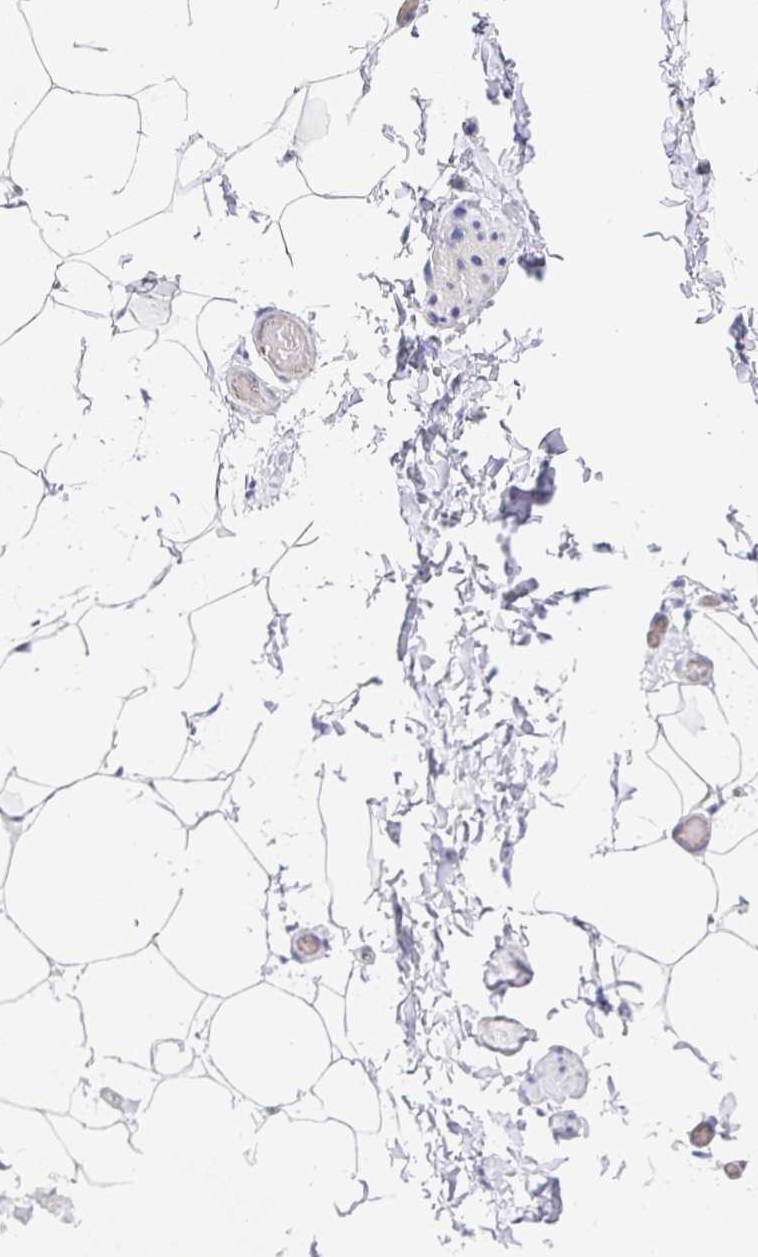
{"staining": {"intensity": "negative", "quantity": "none", "location": "none"}, "tissue": "adipose tissue", "cell_type": "Adipocytes", "image_type": "normal", "snomed": [{"axis": "morphology", "description": "Normal tissue, NOS"}, {"axis": "topography", "description": "Soft tissue"}, {"axis": "topography", "description": "Adipose tissue"}, {"axis": "topography", "description": "Vascular tissue"}, {"axis": "topography", "description": "Peripheral nerve tissue"}], "caption": "This photomicrograph is of benign adipose tissue stained with immunohistochemistry to label a protein in brown with the nuclei are counter-stained blue. There is no expression in adipocytes.", "gene": "TIMELESS", "patient": {"sex": "male", "age": 29}}